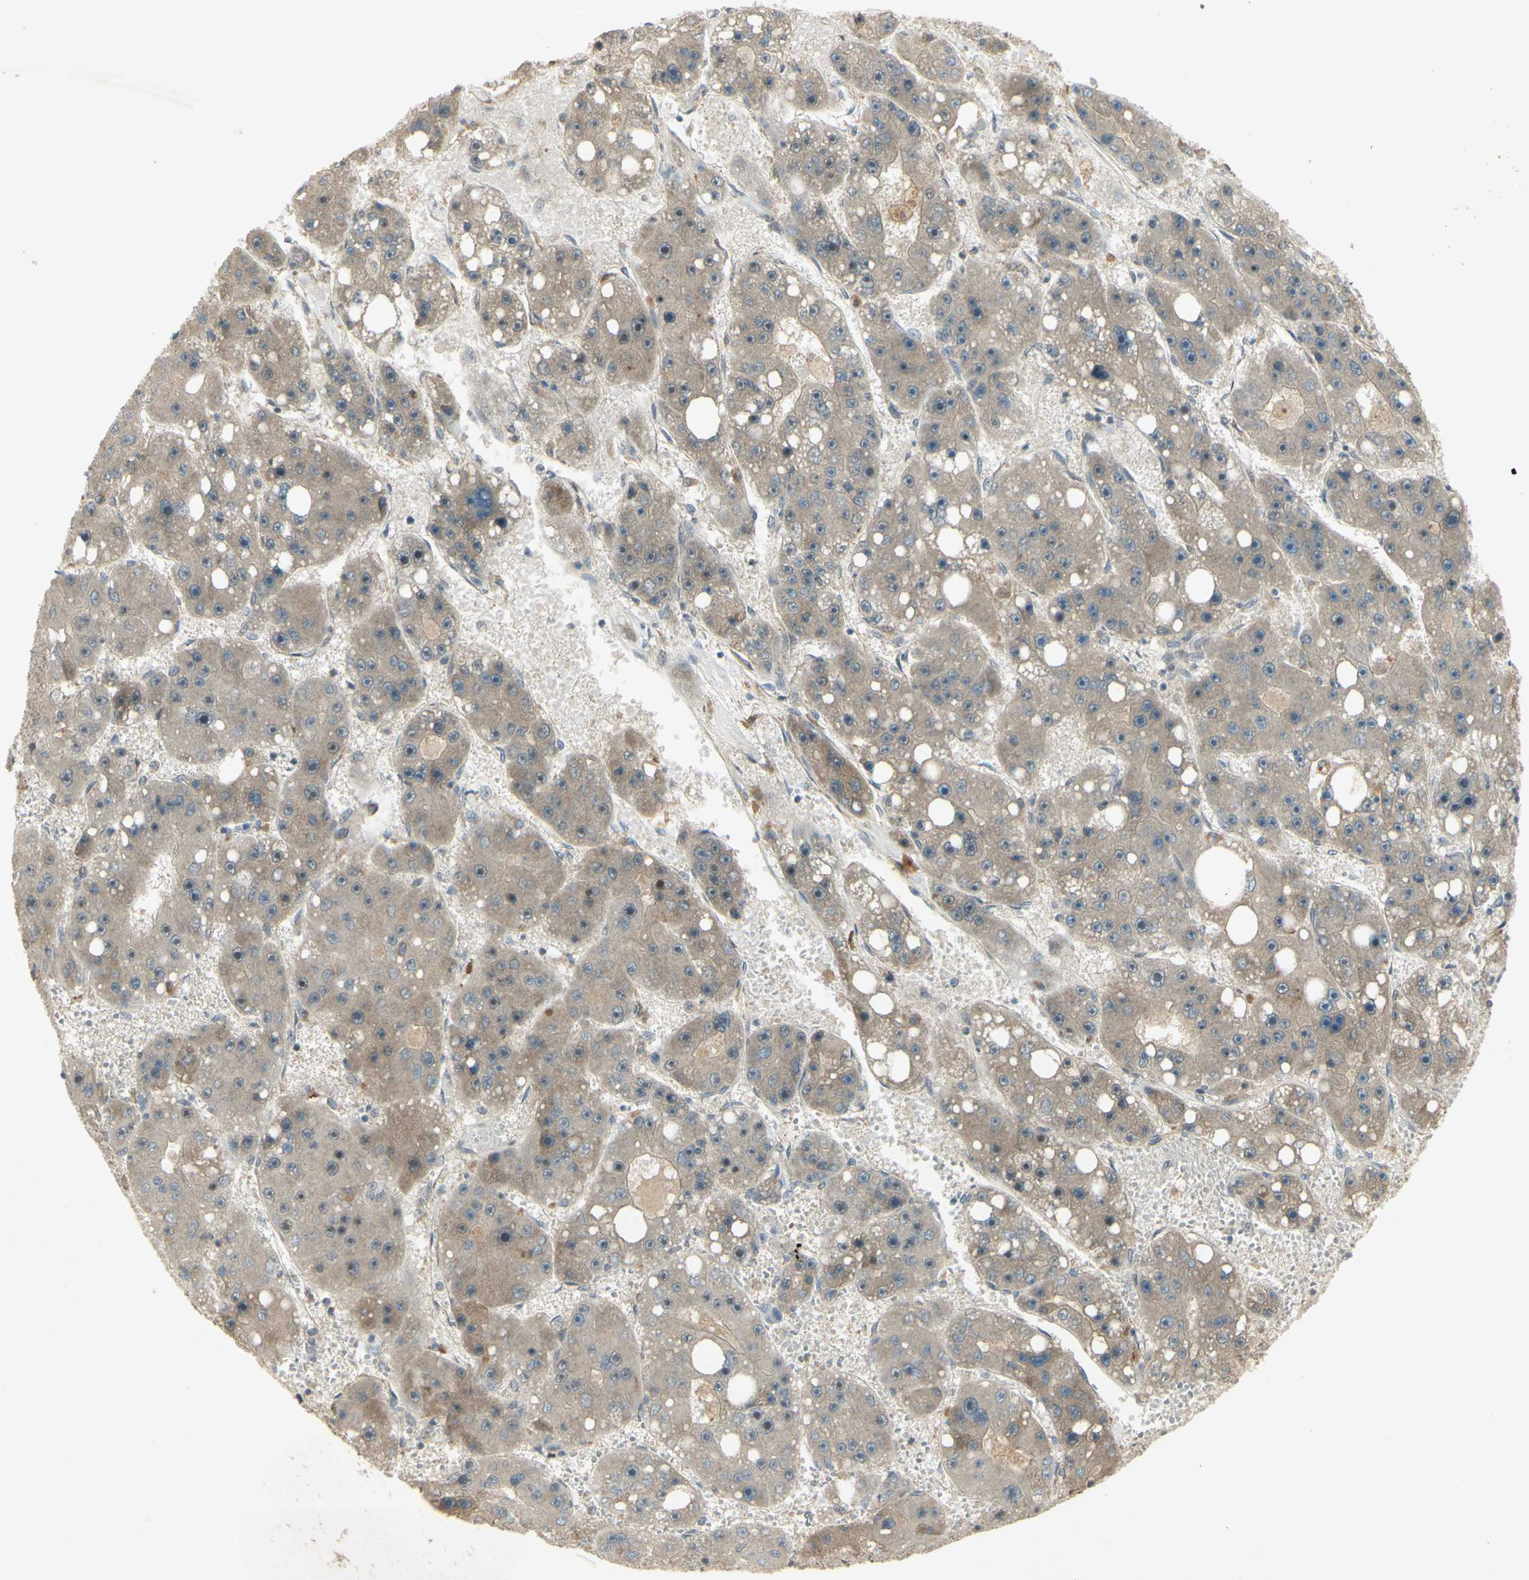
{"staining": {"intensity": "strong", "quantity": "<25%", "location": "nuclear"}, "tissue": "liver cancer", "cell_type": "Tumor cells", "image_type": "cancer", "snomed": [{"axis": "morphology", "description": "Carcinoma, Hepatocellular, NOS"}, {"axis": "topography", "description": "Liver"}], "caption": "A photomicrograph of human hepatocellular carcinoma (liver) stained for a protein displays strong nuclear brown staining in tumor cells.", "gene": "RAD18", "patient": {"sex": "female", "age": 61}}